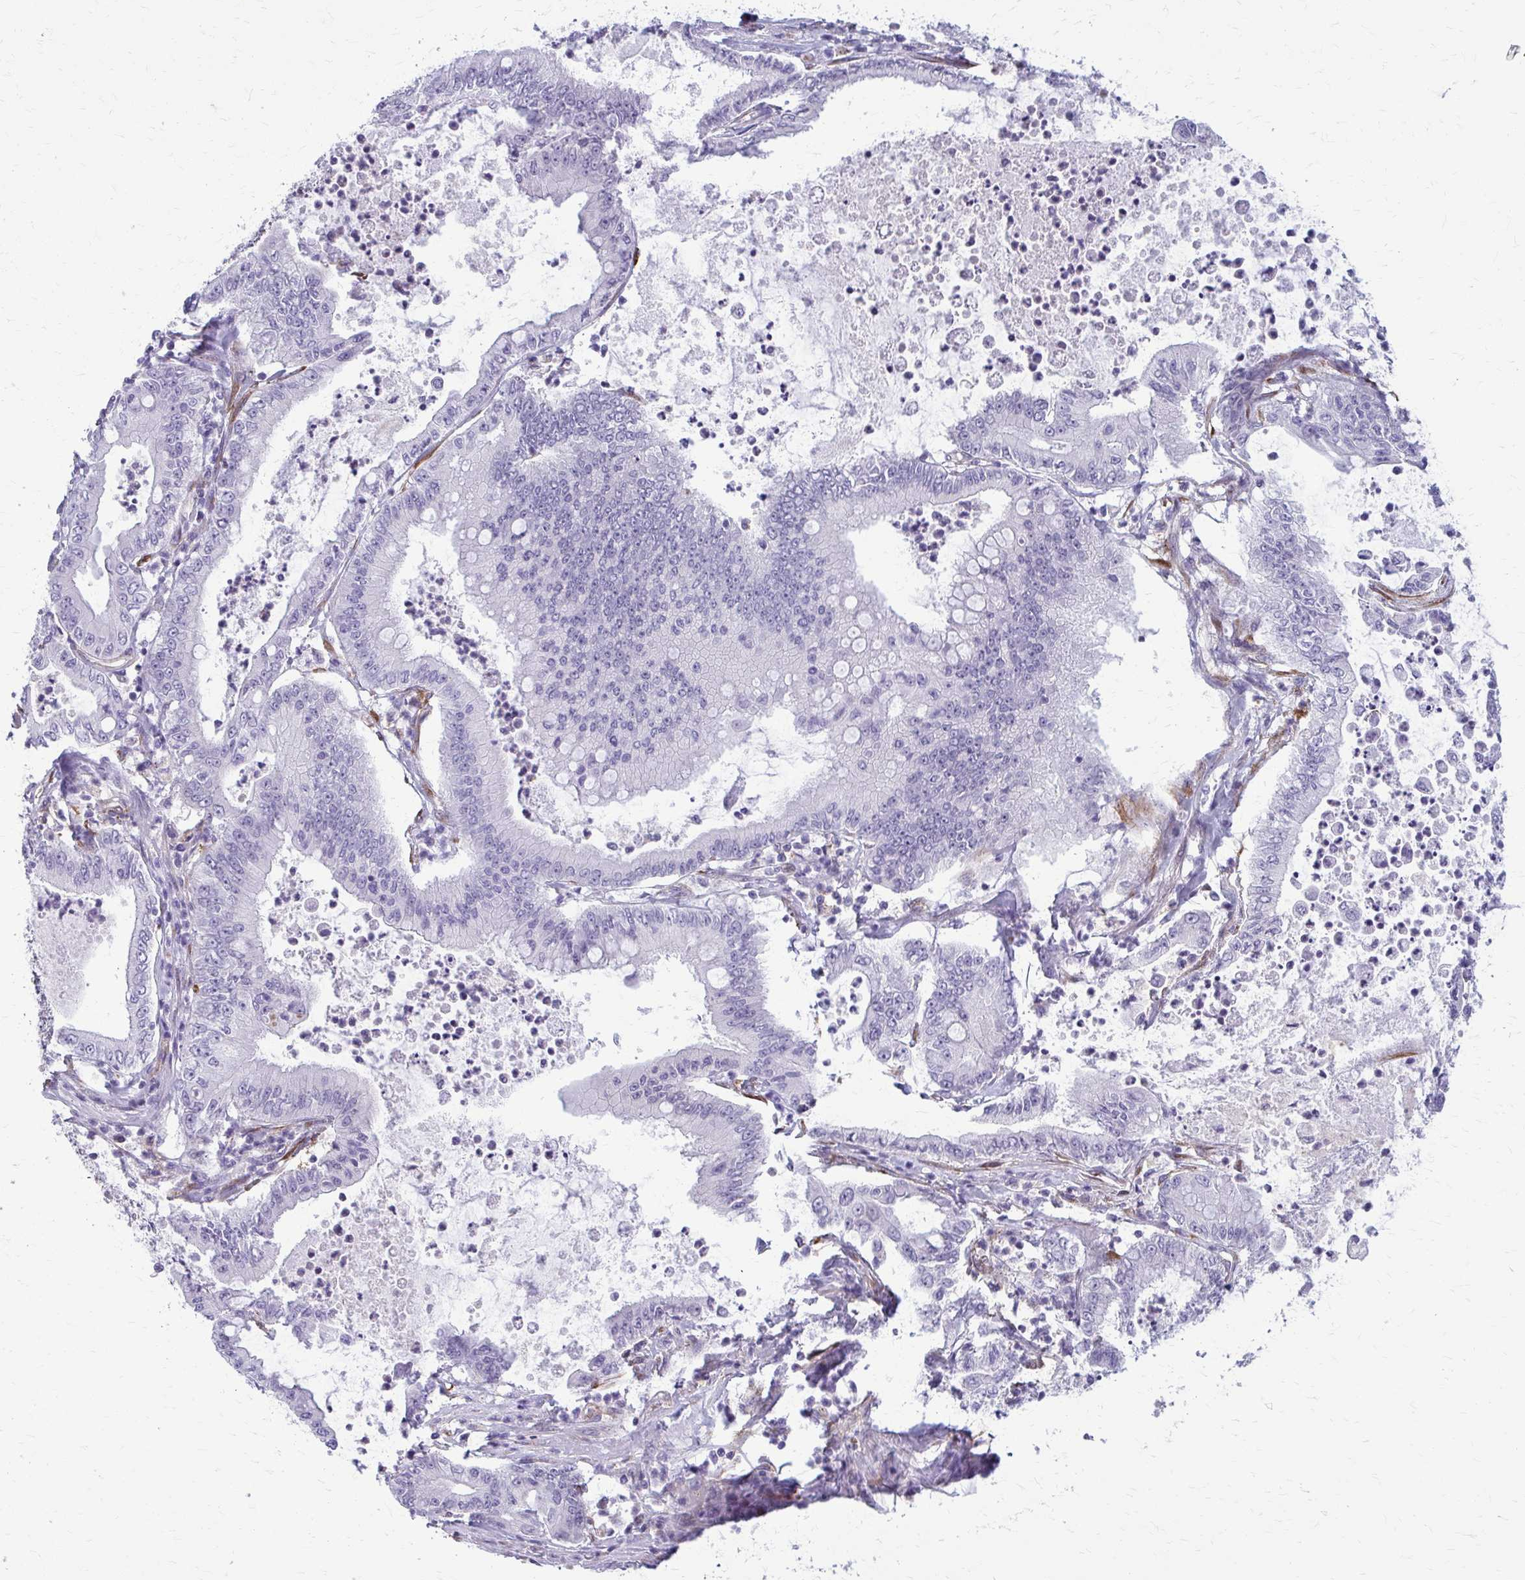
{"staining": {"intensity": "negative", "quantity": "none", "location": "none"}, "tissue": "pancreatic cancer", "cell_type": "Tumor cells", "image_type": "cancer", "snomed": [{"axis": "morphology", "description": "Adenocarcinoma, NOS"}, {"axis": "topography", "description": "Pancreas"}], "caption": "IHC of pancreatic cancer (adenocarcinoma) shows no staining in tumor cells.", "gene": "DEPP1", "patient": {"sex": "male", "age": 71}}